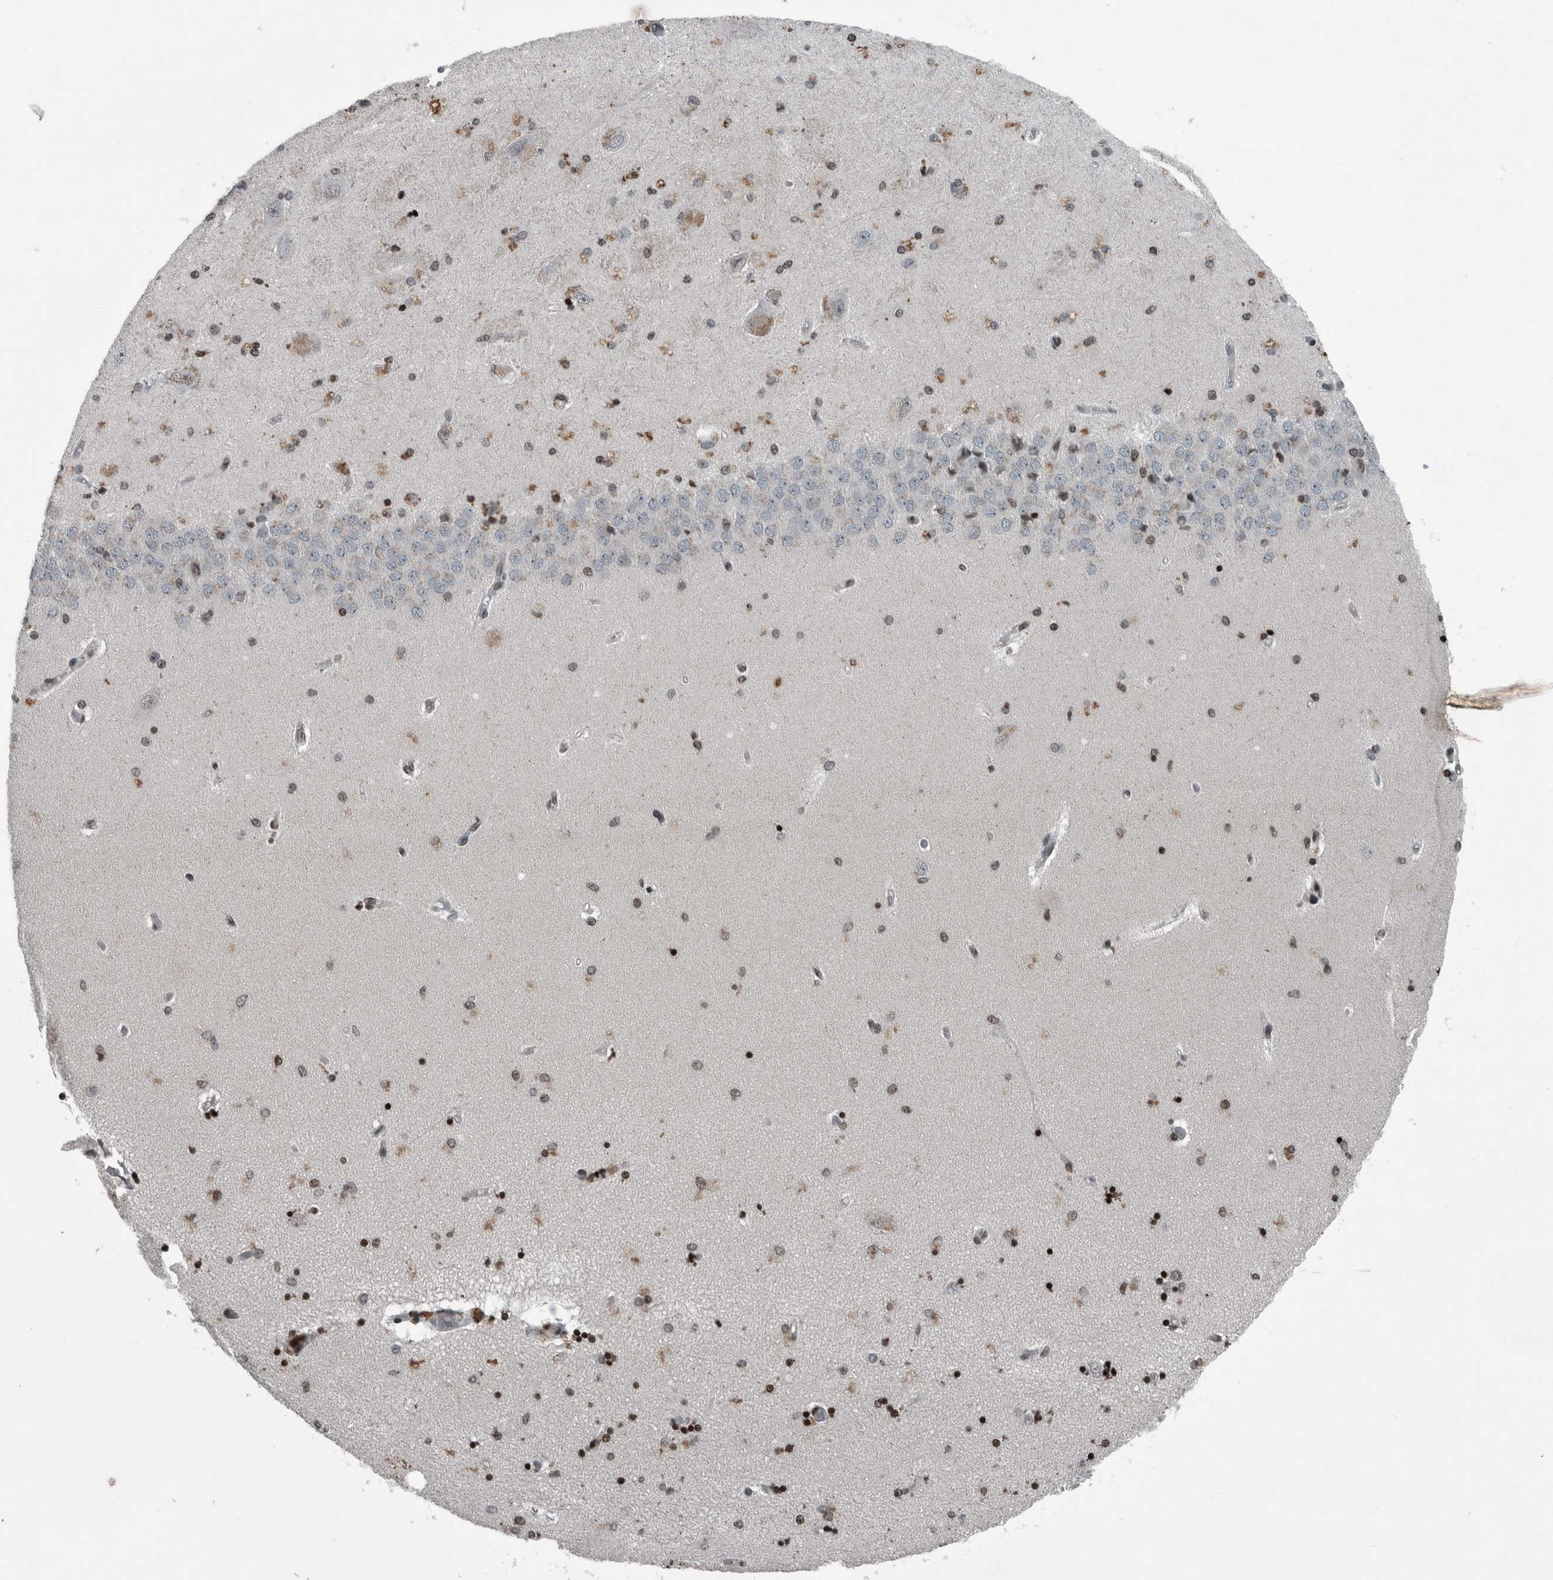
{"staining": {"intensity": "strong", "quantity": "25%-75%", "location": "nuclear"}, "tissue": "hippocampus", "cell_type": "Glial cells", "image_type": "normal", "snomed": [{"axis": "morphology", "description": "Normal tissue, NOS"}, {"axis": "topography", "description": "Hippocampus"}], "caption": "Immunohistochemistry (IHC) photomicrograph of unremarkable hippocampus: human hippocampus stained using immunohistochemistry (IHC) reveals high levels of strong protein expression localized specifically in the nuclear of glial cells, appearing as a nuclear brown color.", "gene": "UNC50", "patient": {"sex": "female", "age": 54}}